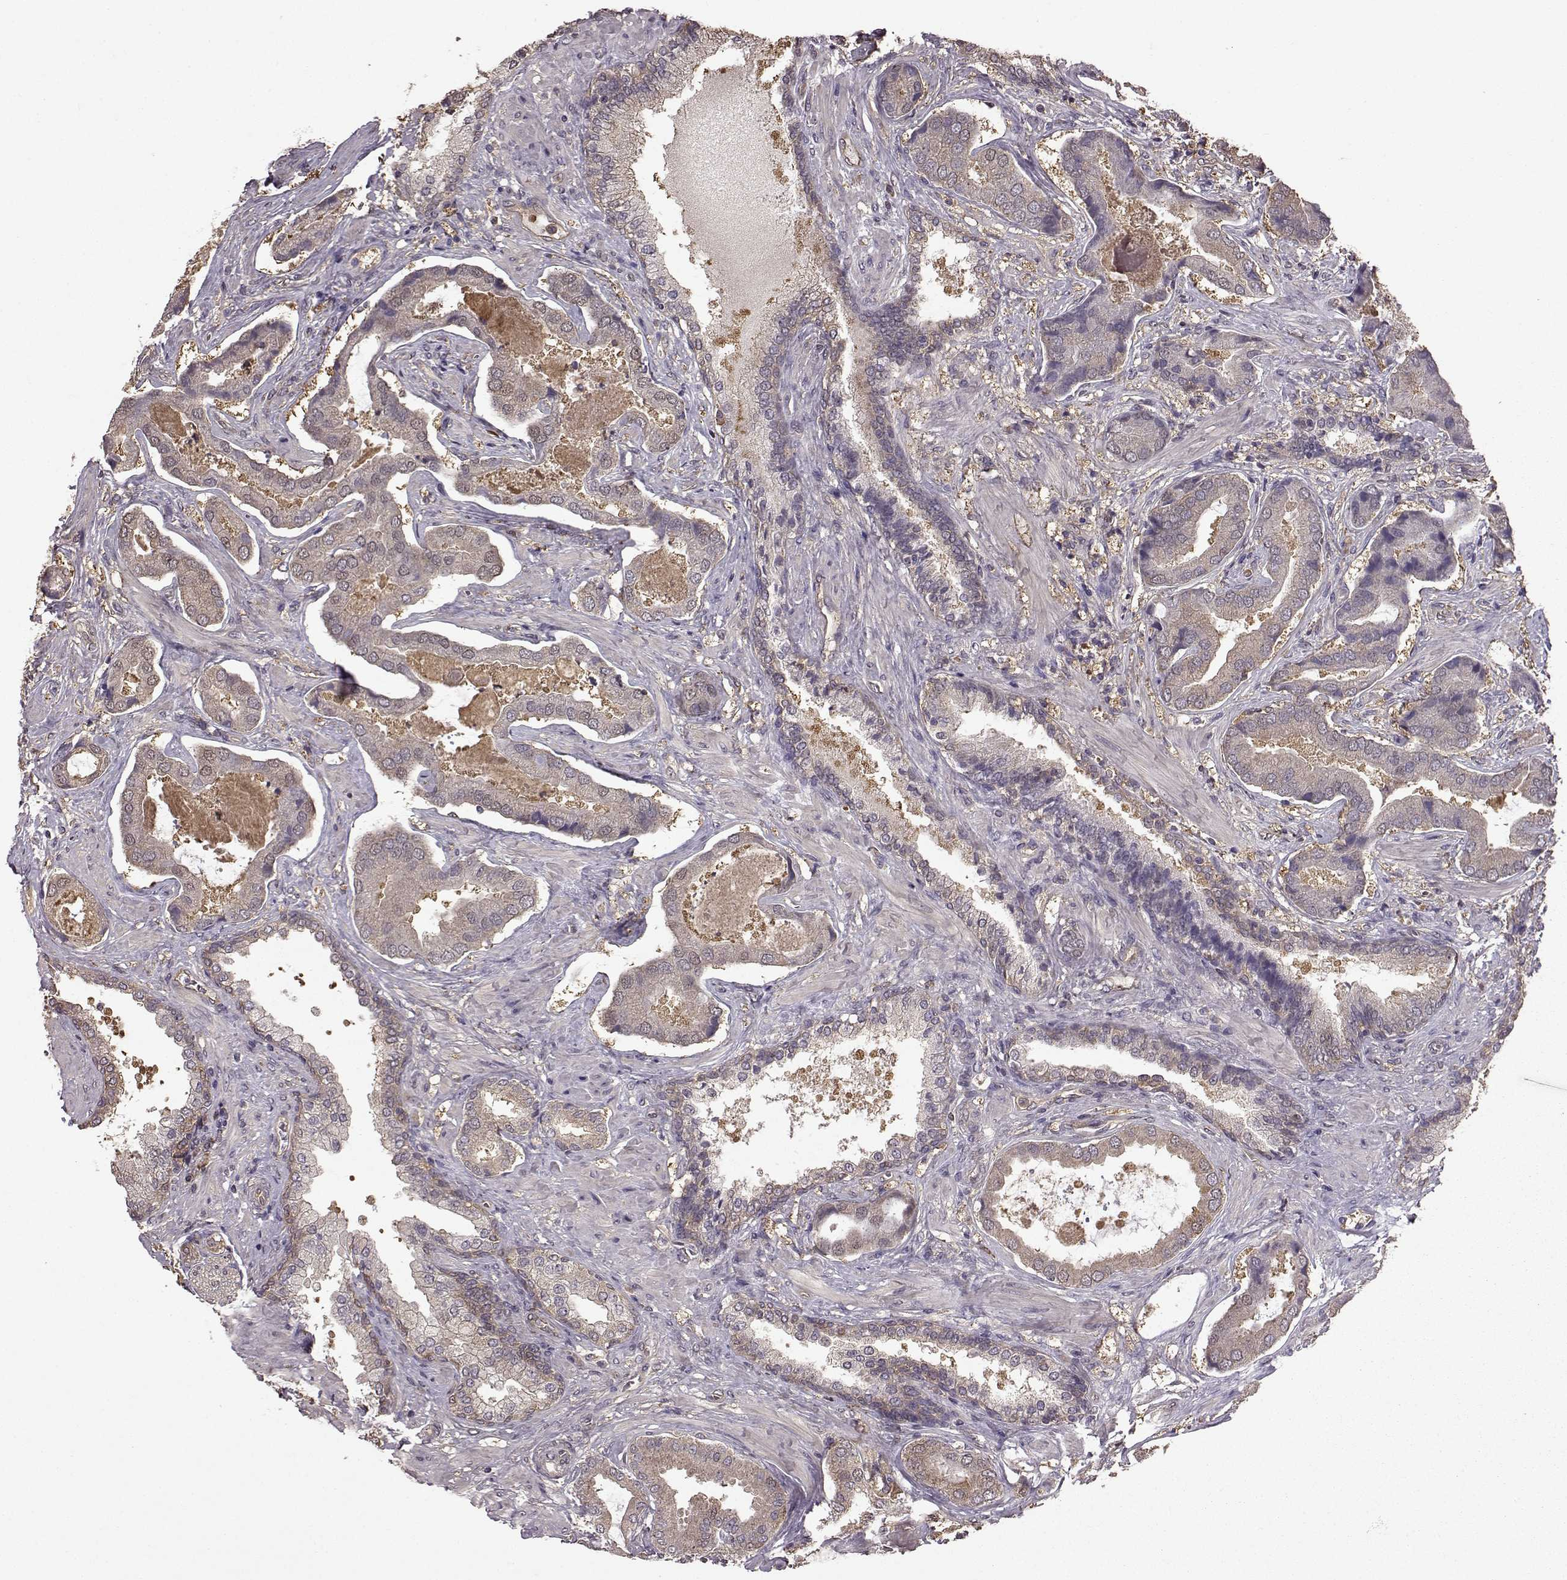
{"staining": {"intensity": "weak", "quantity": "25%-75%", "location": "cytoplasmic/membranous"}, "tissue": "prostate cancer", "cell_type": "Tumor cells", "image_type": "cancer", "snomed": [{"axis": "morphology", "description": "Adenocarcinoma, NOS"}, {"axis": "topography", "description": "Prostate"}], "caption": "Immunohistochemical staining of human prostate cancer (adenocarcinoma) demonstrates low levels of weak cytoplasmic/membranous protein expression in approximately 25%-75% of tumor cells.", "gene": "NME1-NME2", "patient": {"sex": "male", "age": 64}}